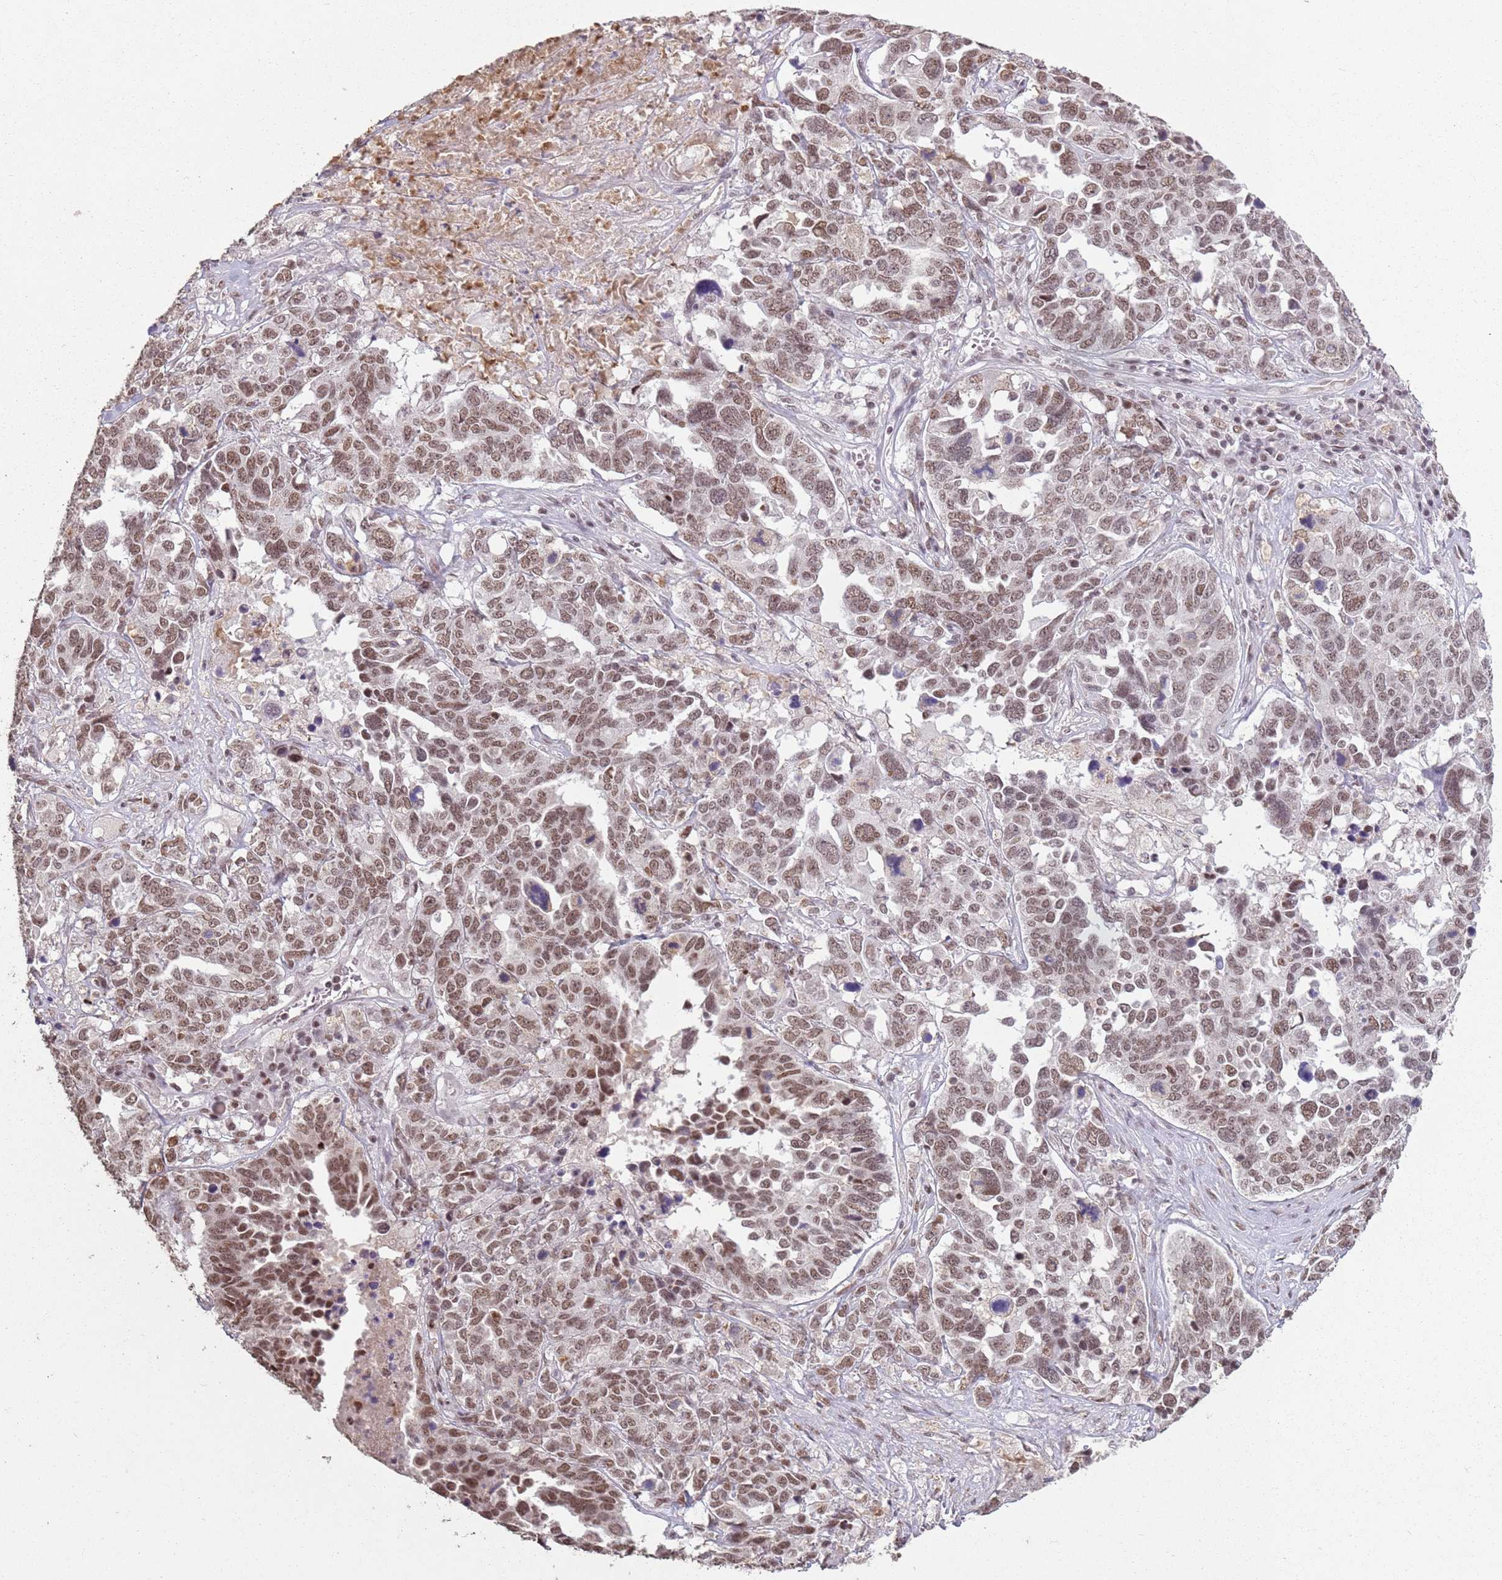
{"staining": {"intensity": "moderate", "quantity": ">75%", "location": "nuclear"}, "tissue": "ovarian cancer", "cell_type": "Tumor cells", "image_type": "cancer", "snomed": [{"axis": "morphology", "description": "Carcinoma, endometroid"}, {"axis": "topography", "description": "Ovary"}], "caption": "A histopathology image showing moderate nuclear positivity in about >75% of tumor cells in endometroid carcinoma (ovarian), as visualized by brown immunohistochemical staining.", "gene": "ARL14EP", "patient": {"sex": "female", "age": 62}}